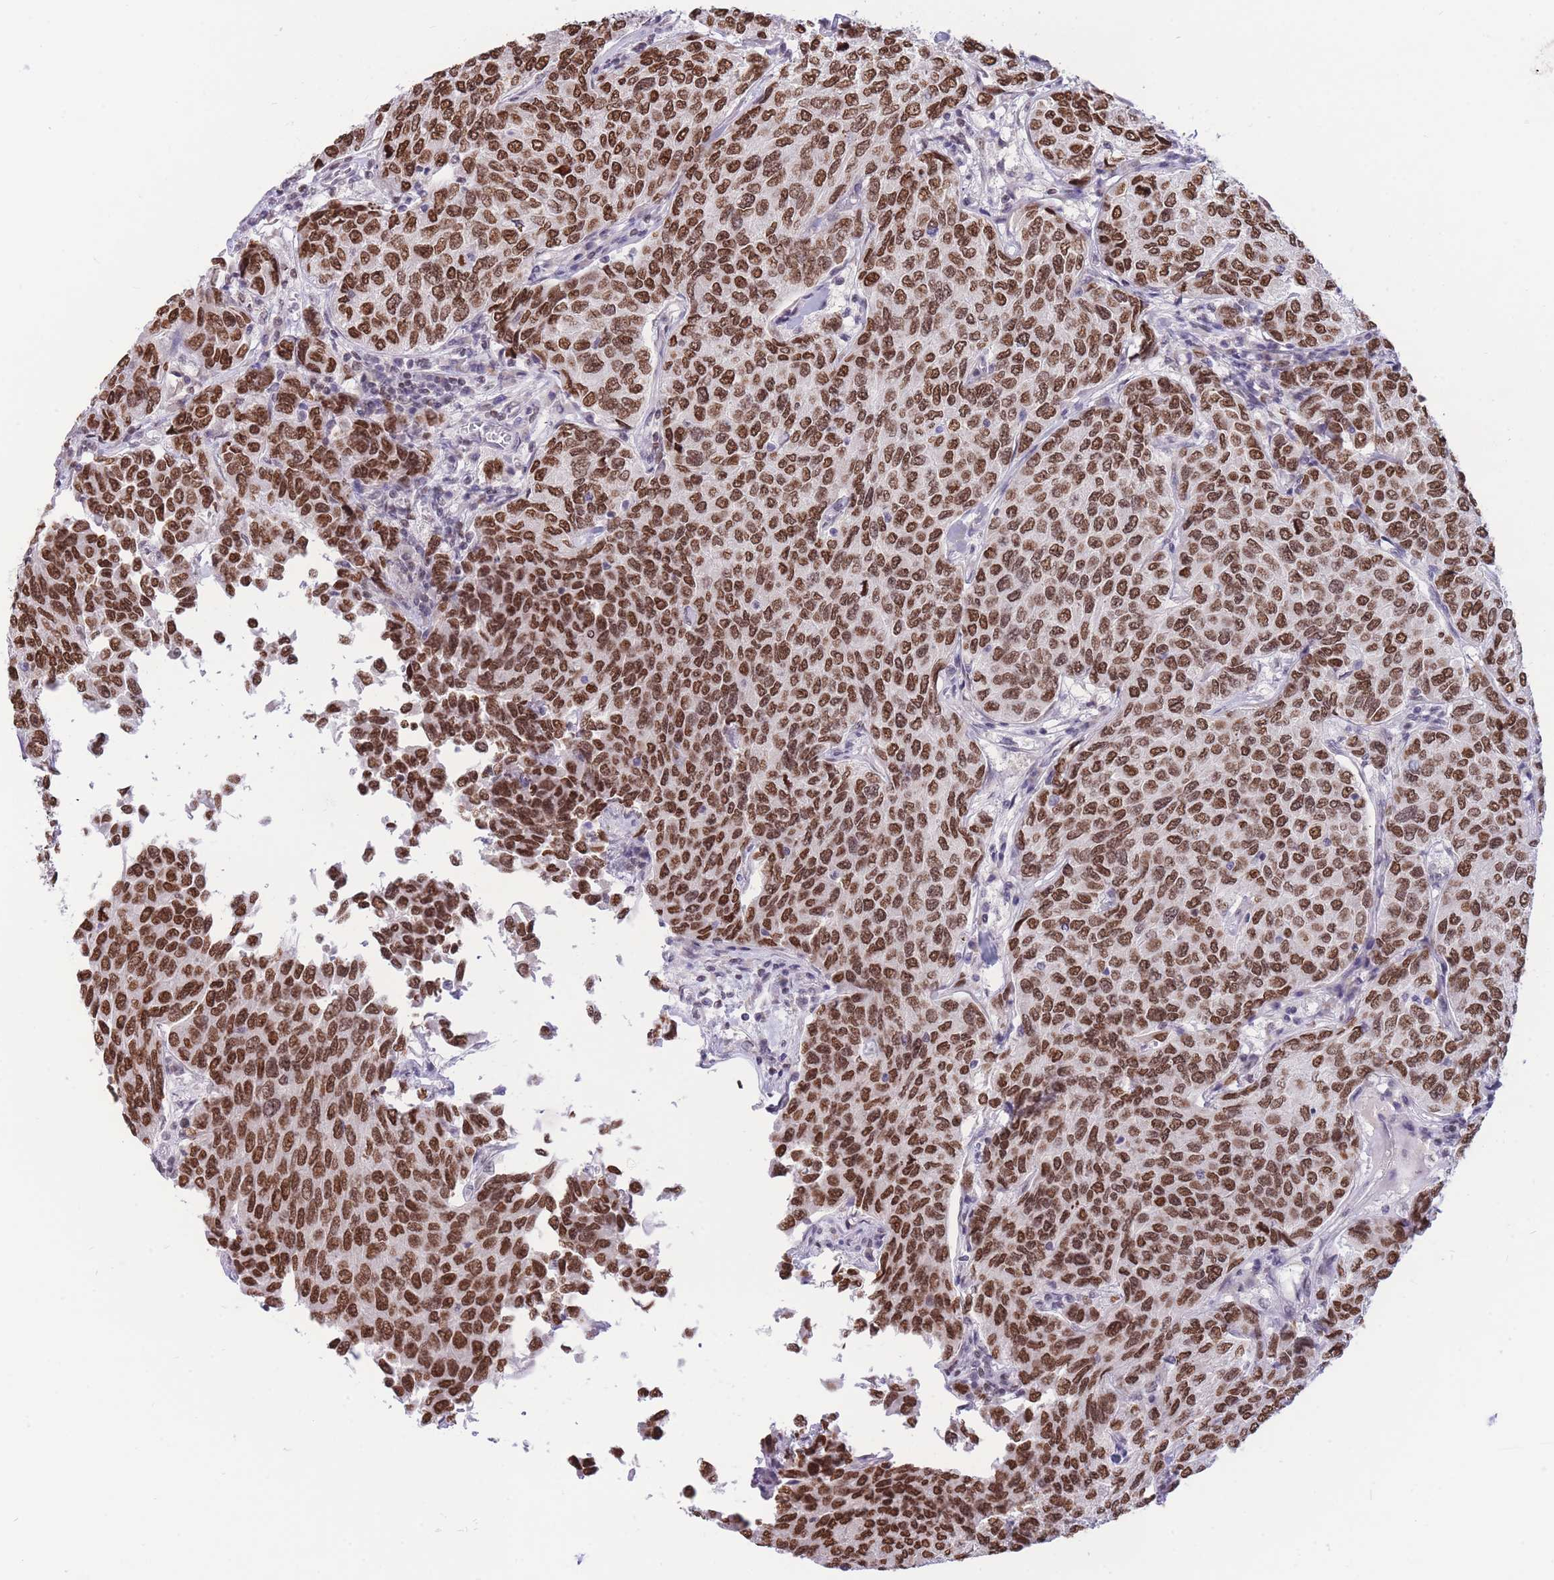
{"staining": {"intensity": "moderate", "quantity": ">75%", "location": "nuclear"}, "tissue": "breast cancer", "cell_type": "Tumor cells", "image_type": "cancer", "snomed": [{"axis": "morphology", "description": "Duct carcinoma"}, {"axis": "topography", "description": "Breast"}], "caption": "Immunohistochemistry micrograph of neoplastic tissue: human breast cancer (invasive ductal carcinoma) stained using IHC displays medium levels of moderate protein expression localized specifically in the nuclear of tumor cells, appearing as a nuclear brown color.", "gene": "HMGN1", "patient": {"sex": "female", "age": 55}}